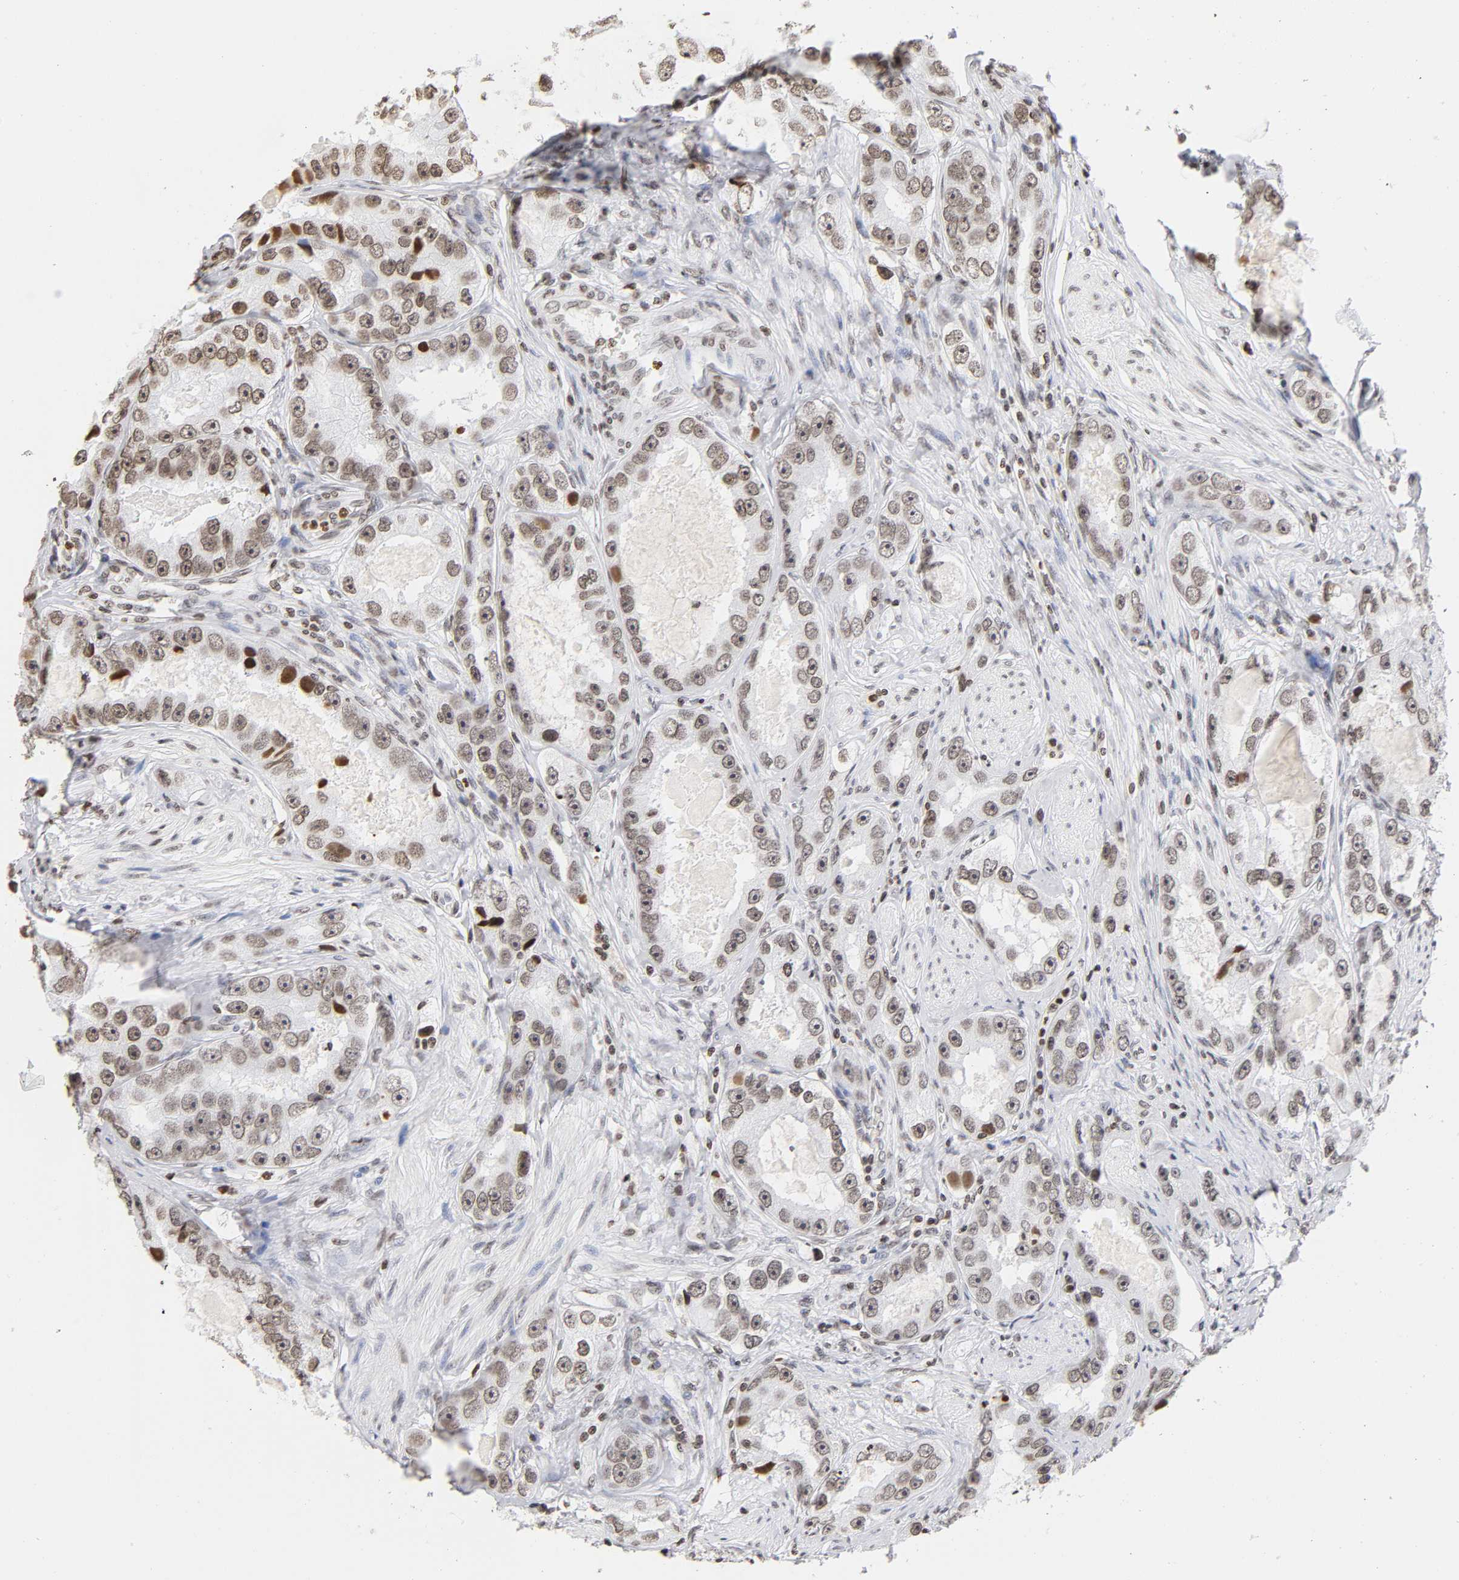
{"staining": {"intensity": "weak", "quantity": "25%-75%", "location": "nuclear"}, "tissue": "prostate cancer", "cell_type": "Tumor cells", "image_type": "cancer", "snomed": [{"axis": "morphology", "description": "Adenocarcinoma, High grade"}, {"axis": "topography", "description": "Prostate"}], "caption": "Tumor cells display weak nuclear expression in approximately 25%-75% of cells in prostate cancer (adenocarcinoma (high-grade)).", "gene": "H2AC12", "patient": {"sex": "male", "age": 63}}